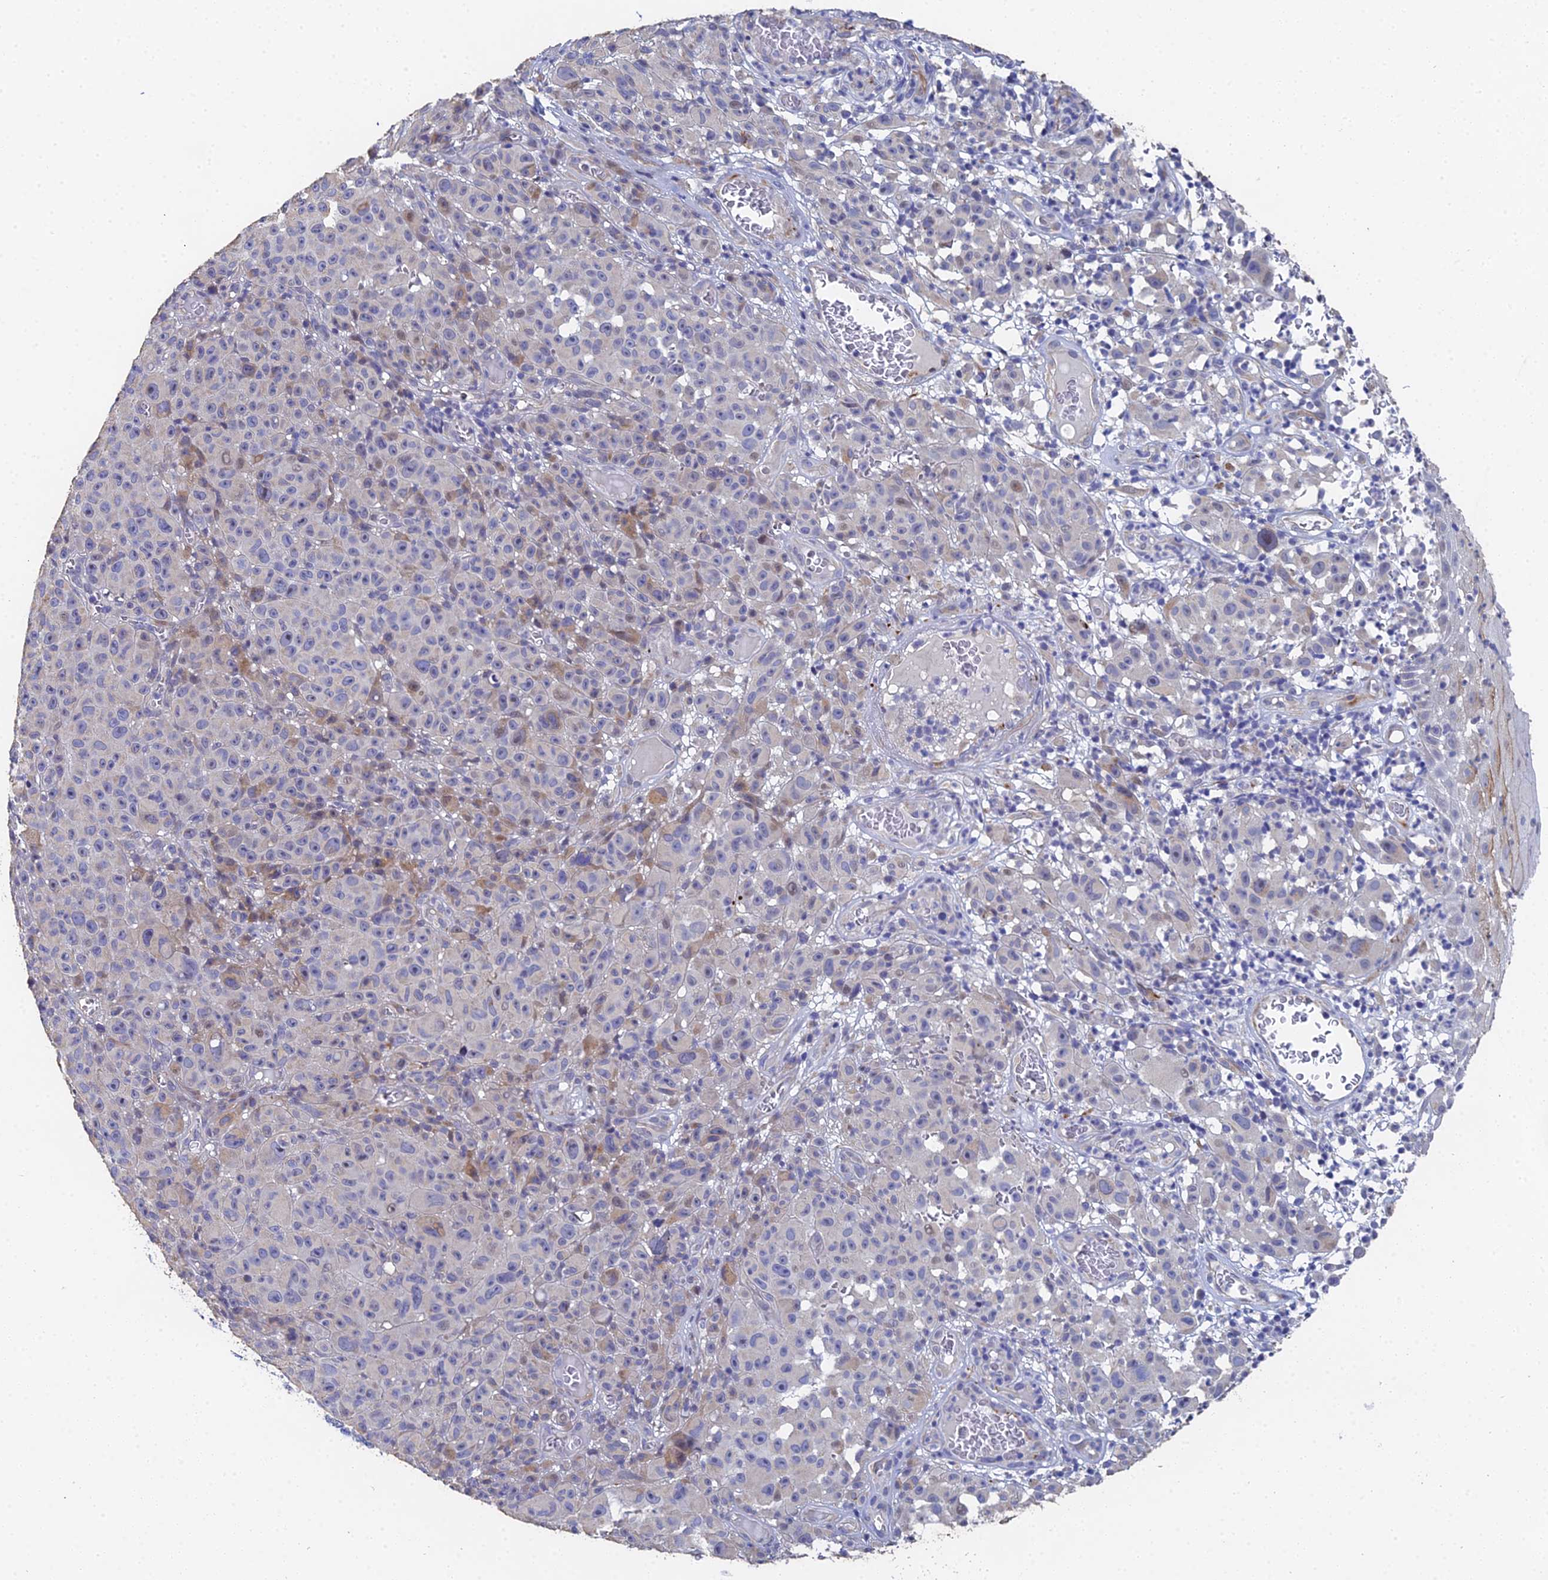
{"staining": {"intensity": "negative", "quantity": "none", "location": "none"}, "tissue": "melanoma", "cell_type": "Tumor cells", "image_type": "cancer", "snomed": [{"axis": "morphology", "description": "Malignant melanoma, NOS"}, {"axis": "topography", "description": "Skin"}], "caption": "Immunohistochemical staining of melanoma displays no significant staining in tumor cells. (DAB IHC visualized using brightfield microscopy, high magnification).", "gene": "ENSG00000268674", "patient": {"sex": "female", "age": 82}}